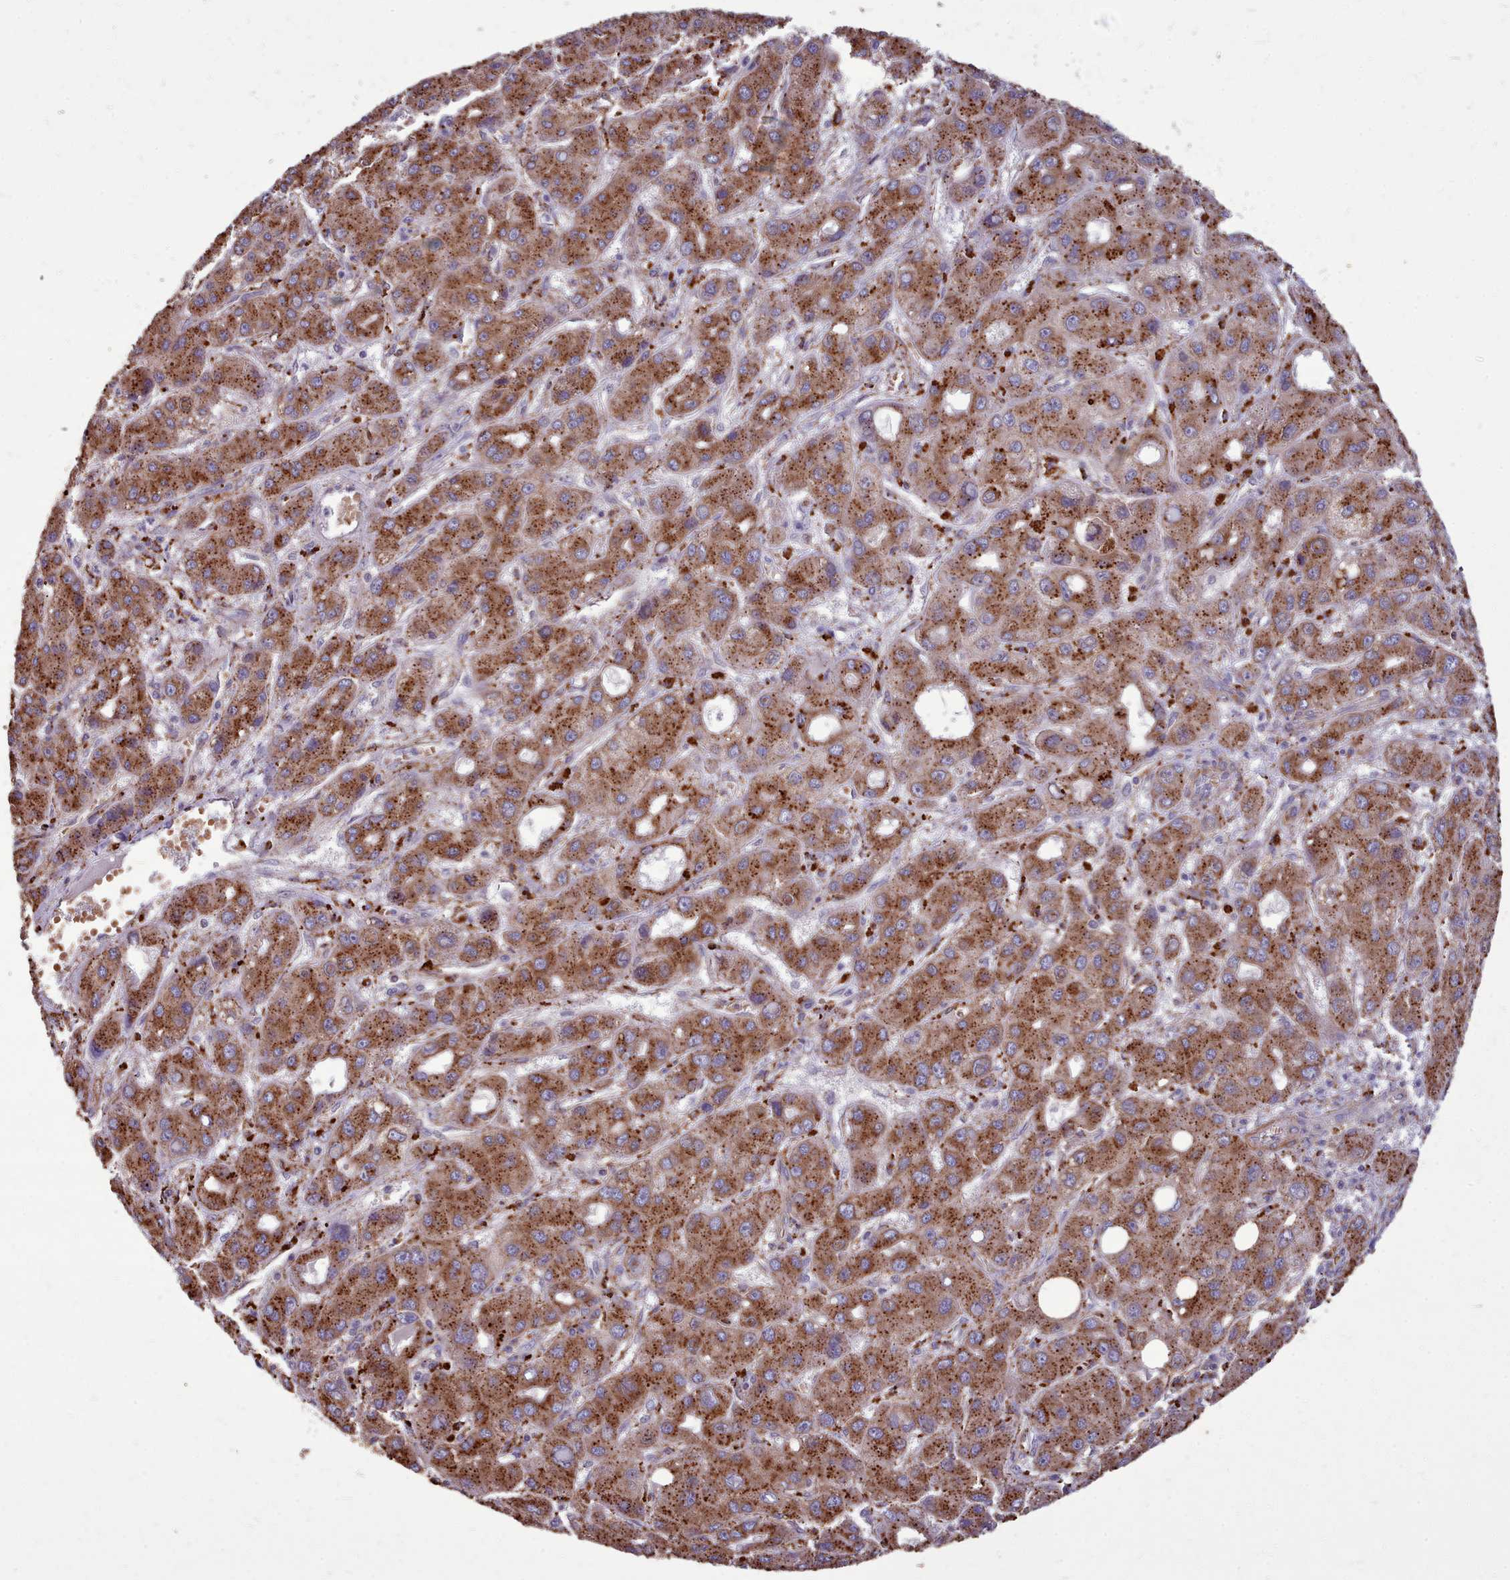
{"staining": {"intensity": "moderate", "quantity": ">75%", "location": "cytoplasmic/membranous"}, "tissue": "liver cancer", "cell_type": "Tumor cells", "image_type": "cancer", "snomed": [{"axis": "morphology", "description": "Carcinoma, Hepatocellular, NOS"}, {"axis": "topography", "description": "Liver"}], "caption": "Liver cancer (hepatocellular carcinoma) stained with DAB immunohistochemistry exhibits medium levels of moderate cytoplasmic/membranous staining in about >75% of tumor cells.", "gene": "PACSIN3", "patient": {"sex": "male", "age": 55}}